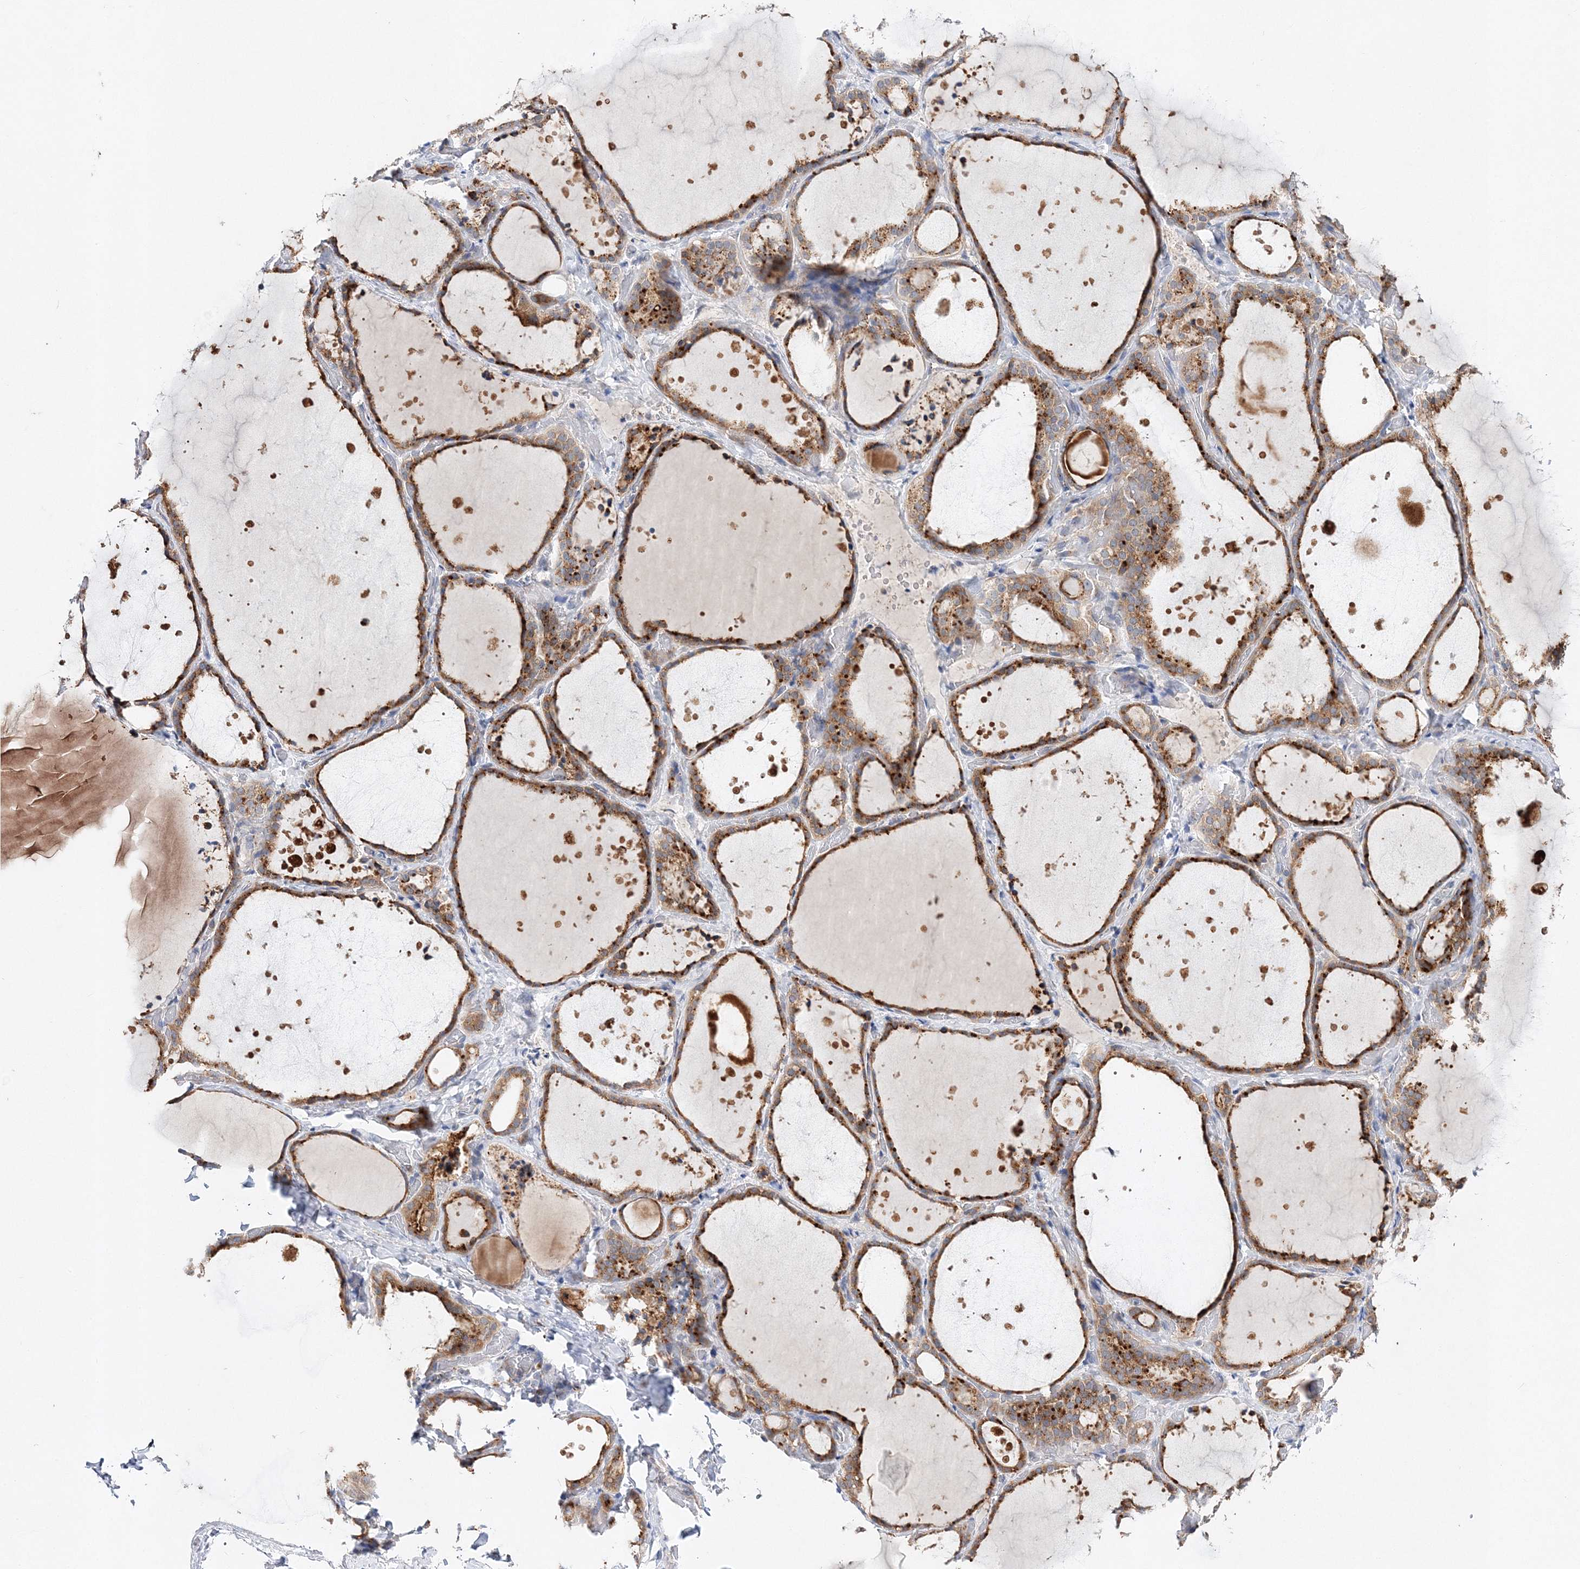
{"staining": {"intensity": "strong", "quantity": ">75%", "location": "cytoplasmic/membranous"}, "tissue": "thyroid gland", "cell_type": "Glandular cells", "image_type": "normal", "snomed": [{"axis": "morphology", "description": "Normal tissue, NOS"}, {"axis": "topography", "description": "Thyroid gland"}], "caption": "Thyroid gland stained with a brown dye exhibits strong cytoplasmic/membranous positive positivity in approximately >75% of glandular cells.", "gene": "C3orf38", "patient": {"sex": "female", "age": 44}}